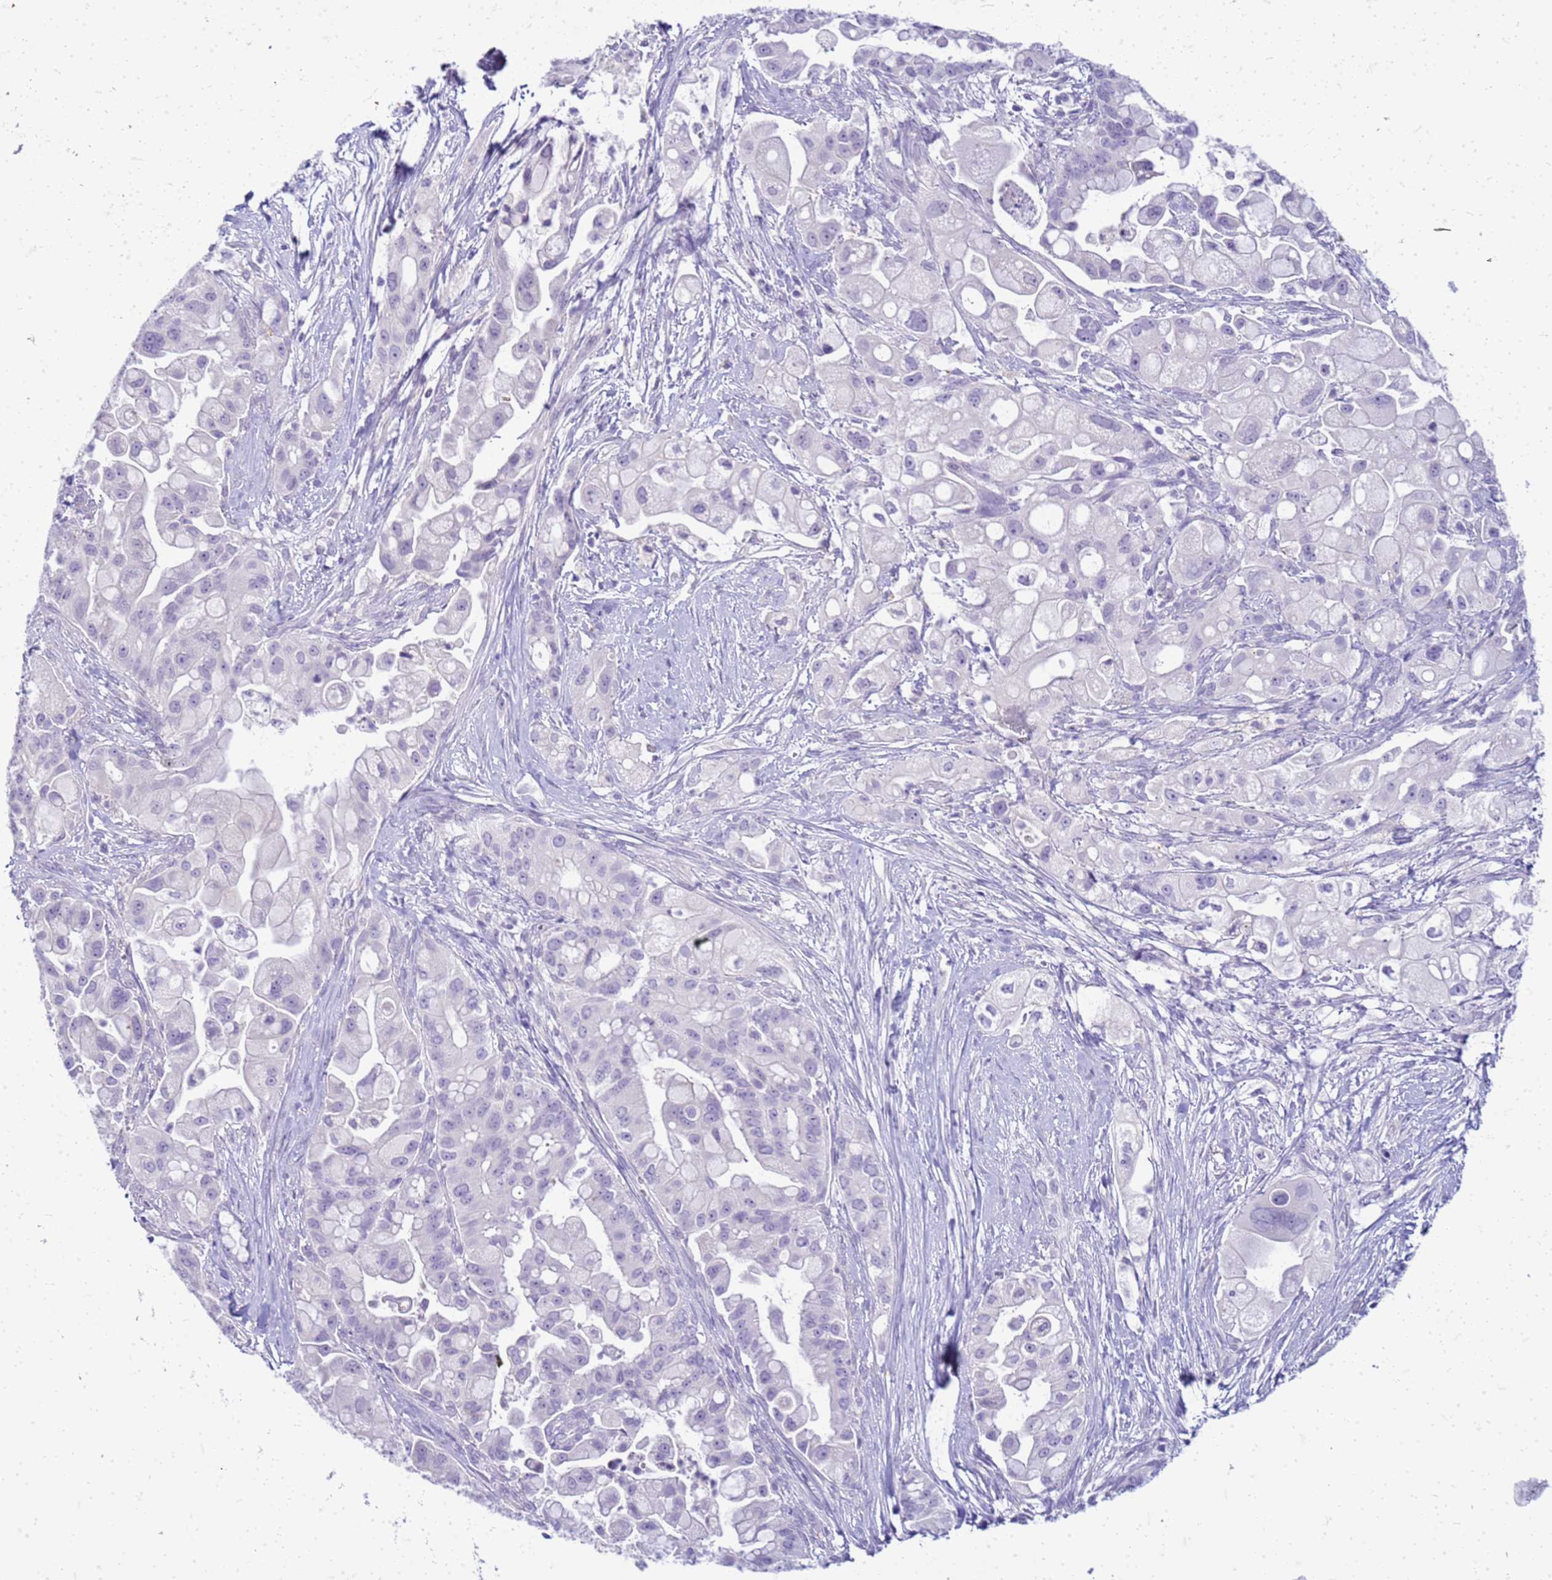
{"staining": {"intensity": "negative", "quantity": "none", "location": "none"}, "tissue": "pancreatic cancer", "cell_type": "Tumor cells", "image_type": "cancer", "snomed": [{"axis": "morphology", "description": "Adenocarcinoma, NOS"}, {"axis": "topography", "description": "Pancreas"}], "caption": "Tumor cells are negative for protein expression in human adenocarcinoma (pancreatic).", "gene": "CFAP100", "patient": {"sex": "male", "age": 68}}